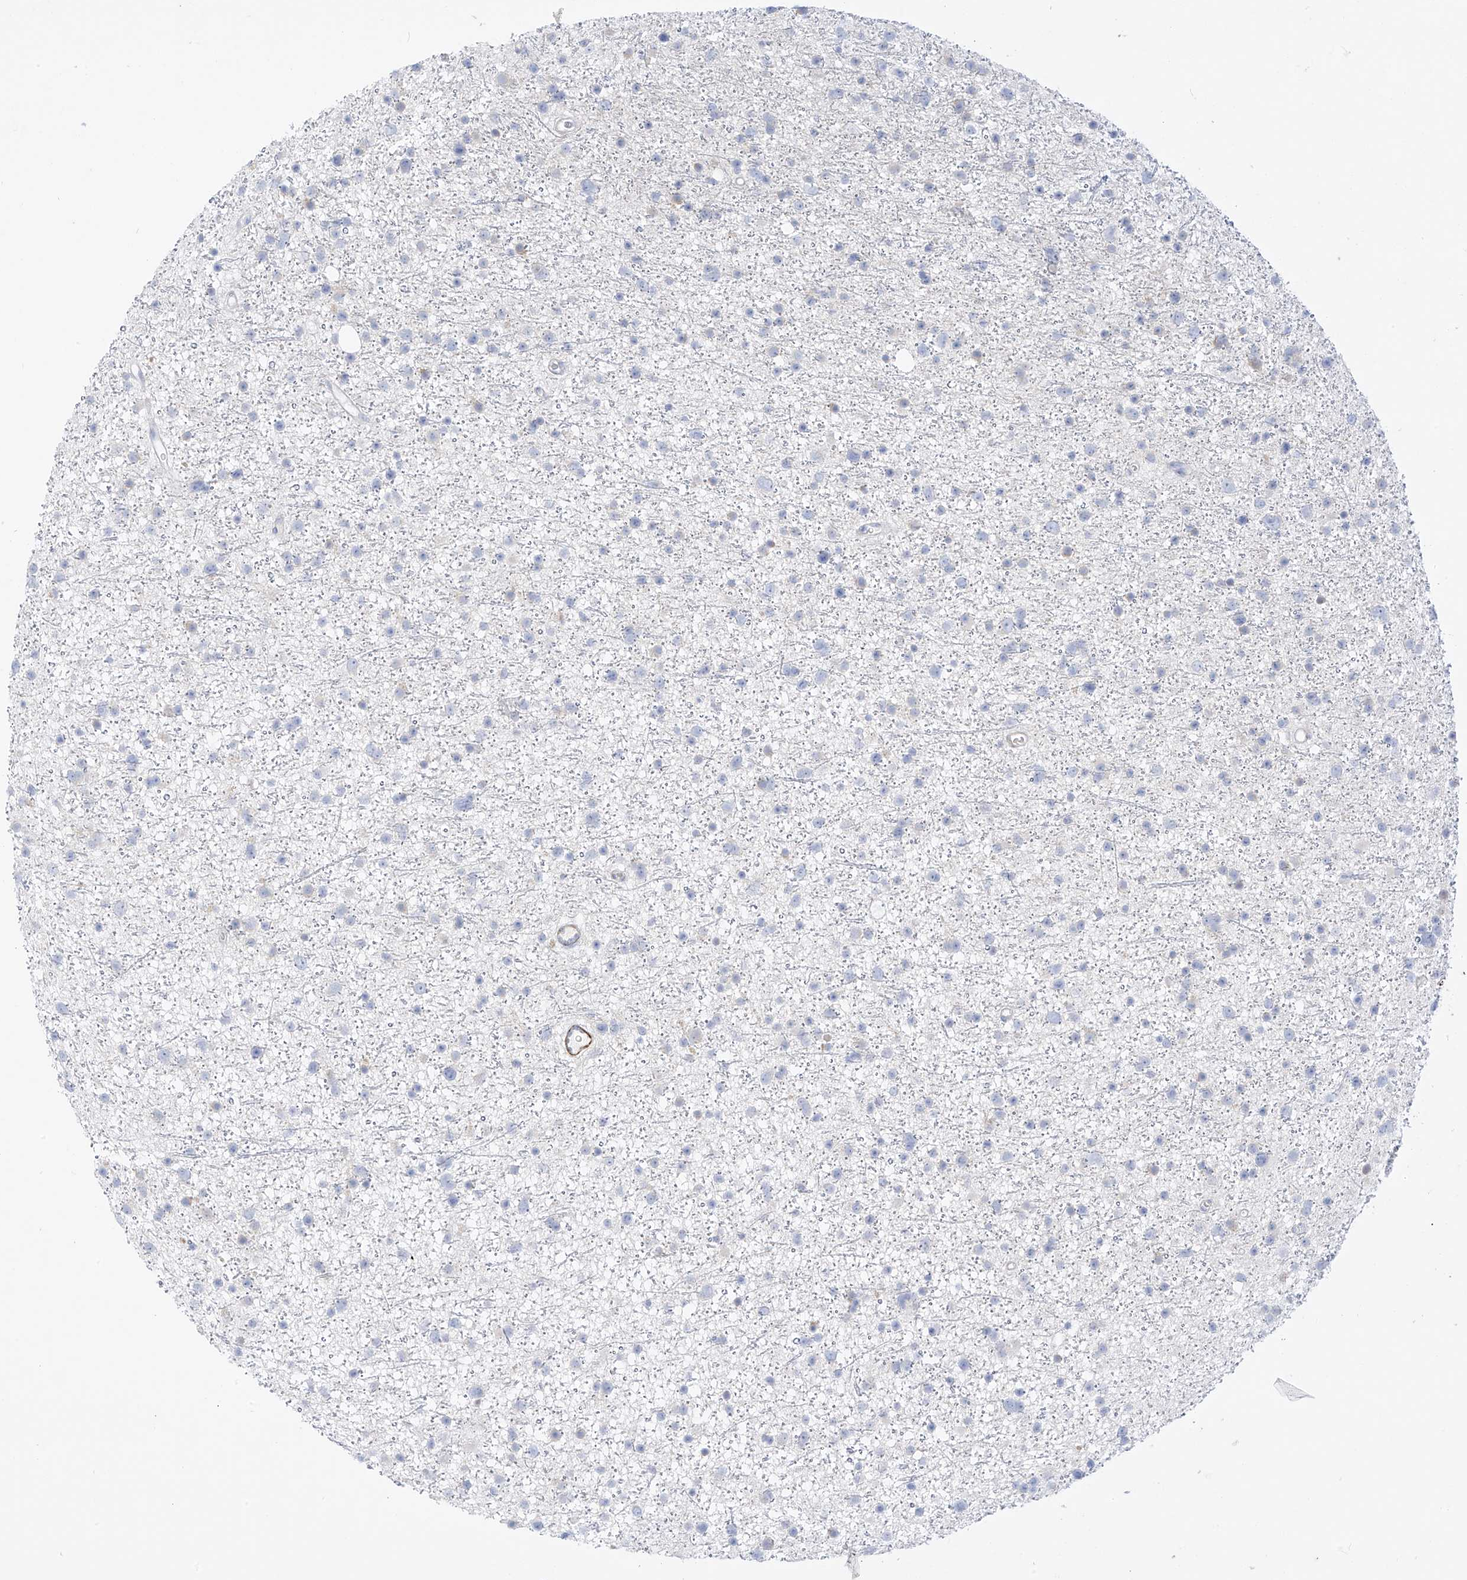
{"staining": {"intensity": "negative", "quantity": "none", "location": "none"}, "tissue": "glioma", "cell_type": "Tumor cells", "image_type": "cancer", "snomed": [{"axis": "morphology", "description": "Glioma, malignant, Low grade"}, {"axis": "topography", "description": "Cerebral cortex"}], "caption": "Tumor cells are negative for brown protein staining in malignant low-grade glioma.", "gene": "ST3GAL5", "patient": {"sex": "female", "age": 39}}